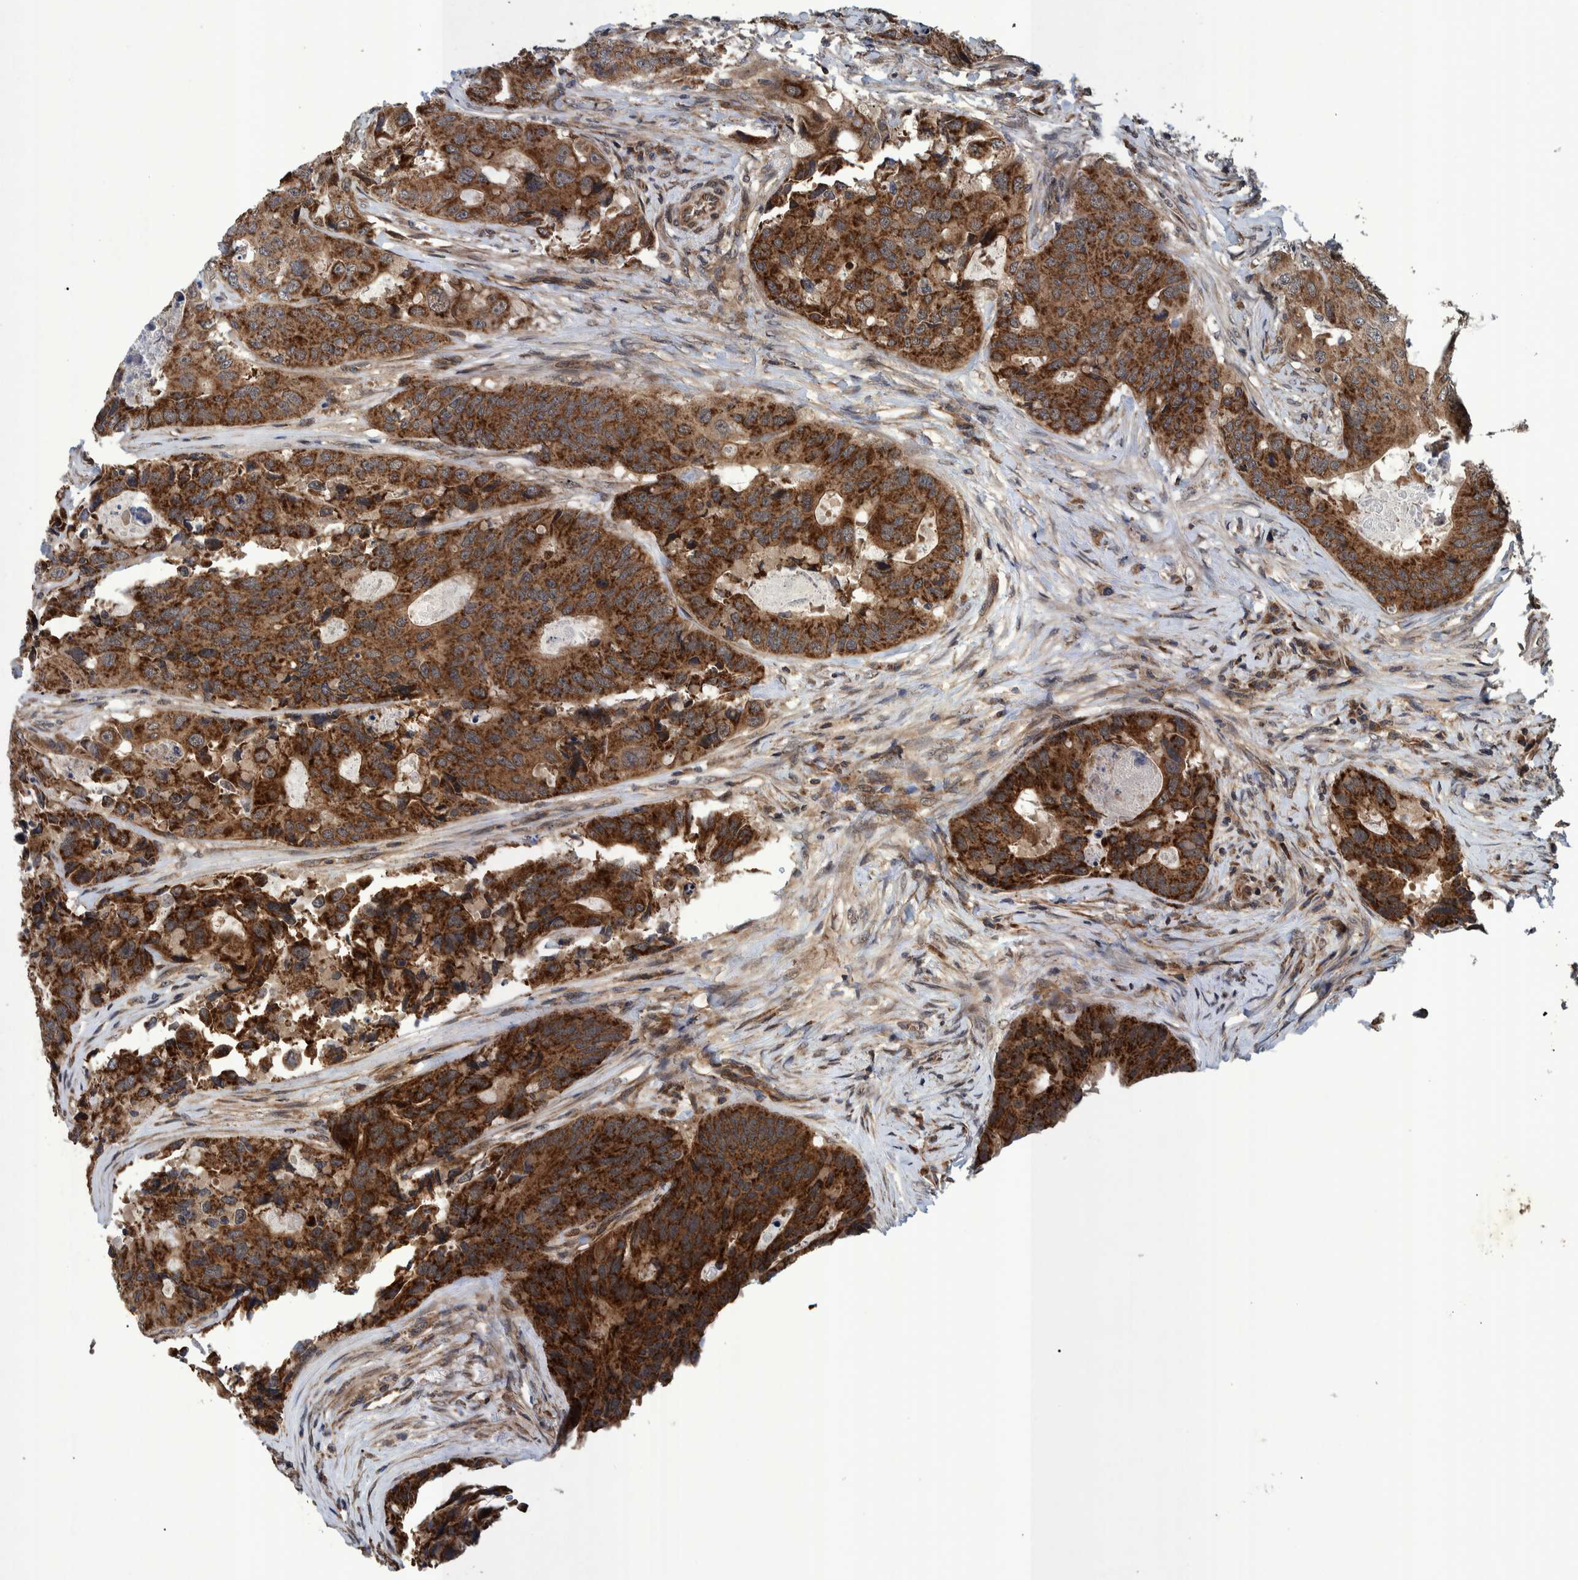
{"staining": {"intensity": "strong", "quantity": ">75%", "location": "cytoplasmic/membranous"}, "tissue": "colorectal cancer", "cell_type": "Tumor cells", "image_type": "cancer", "snomed": [{"axis": "morphology", "description": "Adenocarcinoma, NOS"}, {"axis": "topography", "description": "Colon"}], "caption": "A brown stain shows strong cytoplasmic/membranous positivity of a protein in human adenocarcinoma (colorectal) tumor cells.", "gene": "MRPS7", "patient": {"sex": "male", "age": 71}}